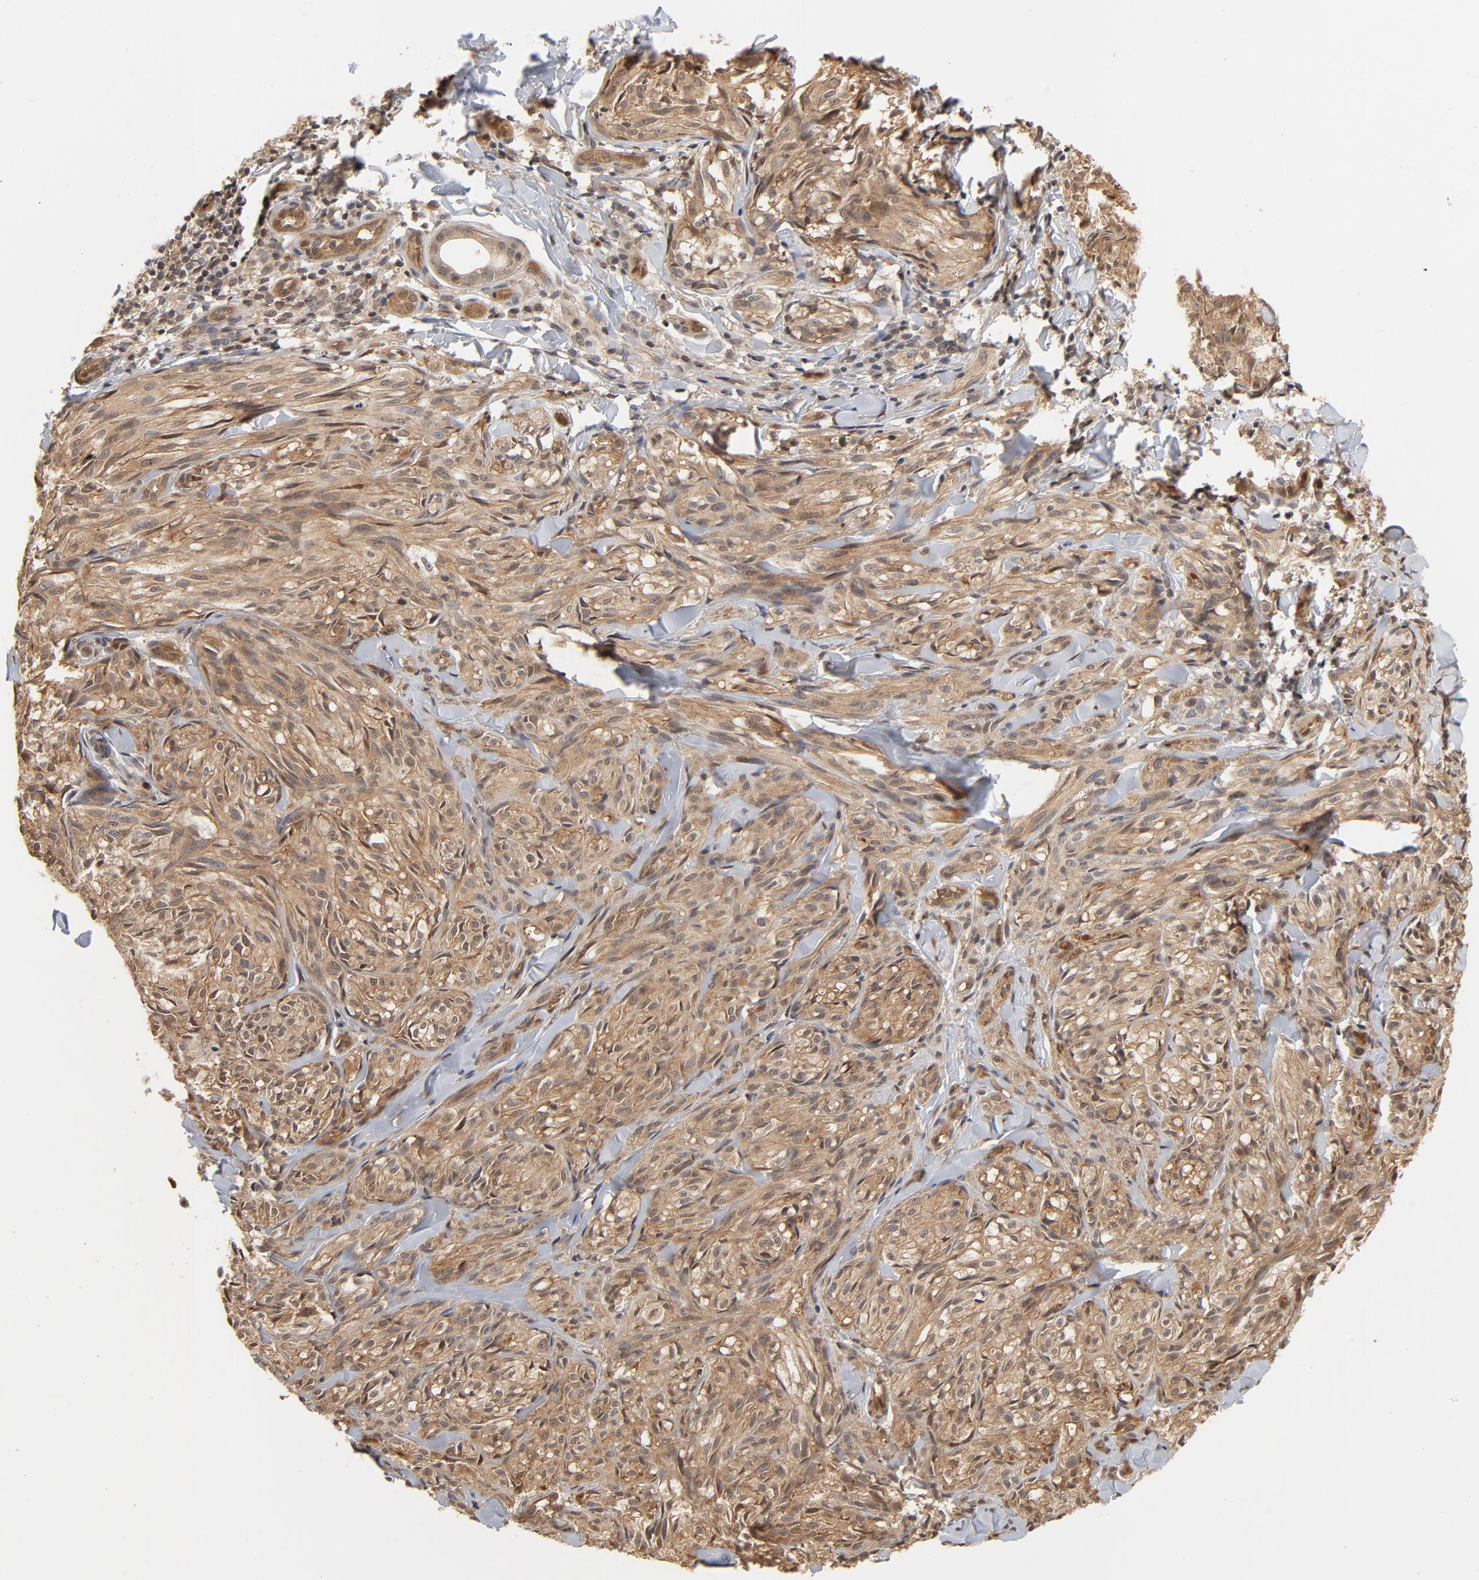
{"staining": {"intensity": "moderate", "quantity": ">75%", "location": "cytoplasmic/membranous"}, "tissue": "melanoma", "cell_type": "Tumor cells", "image_type": "cancer", "snomed": [{"axis": "morphology", "description": "Malignant melanoma, Metastatic site"}, {"axis": "topography", "description": "Skin"}], "caption": "Melanoma stained with a protein marker demonstrates moderate staining in tumor cells.", "gene": "CDC37", "patient": {"sex": "female", "age": 66}}